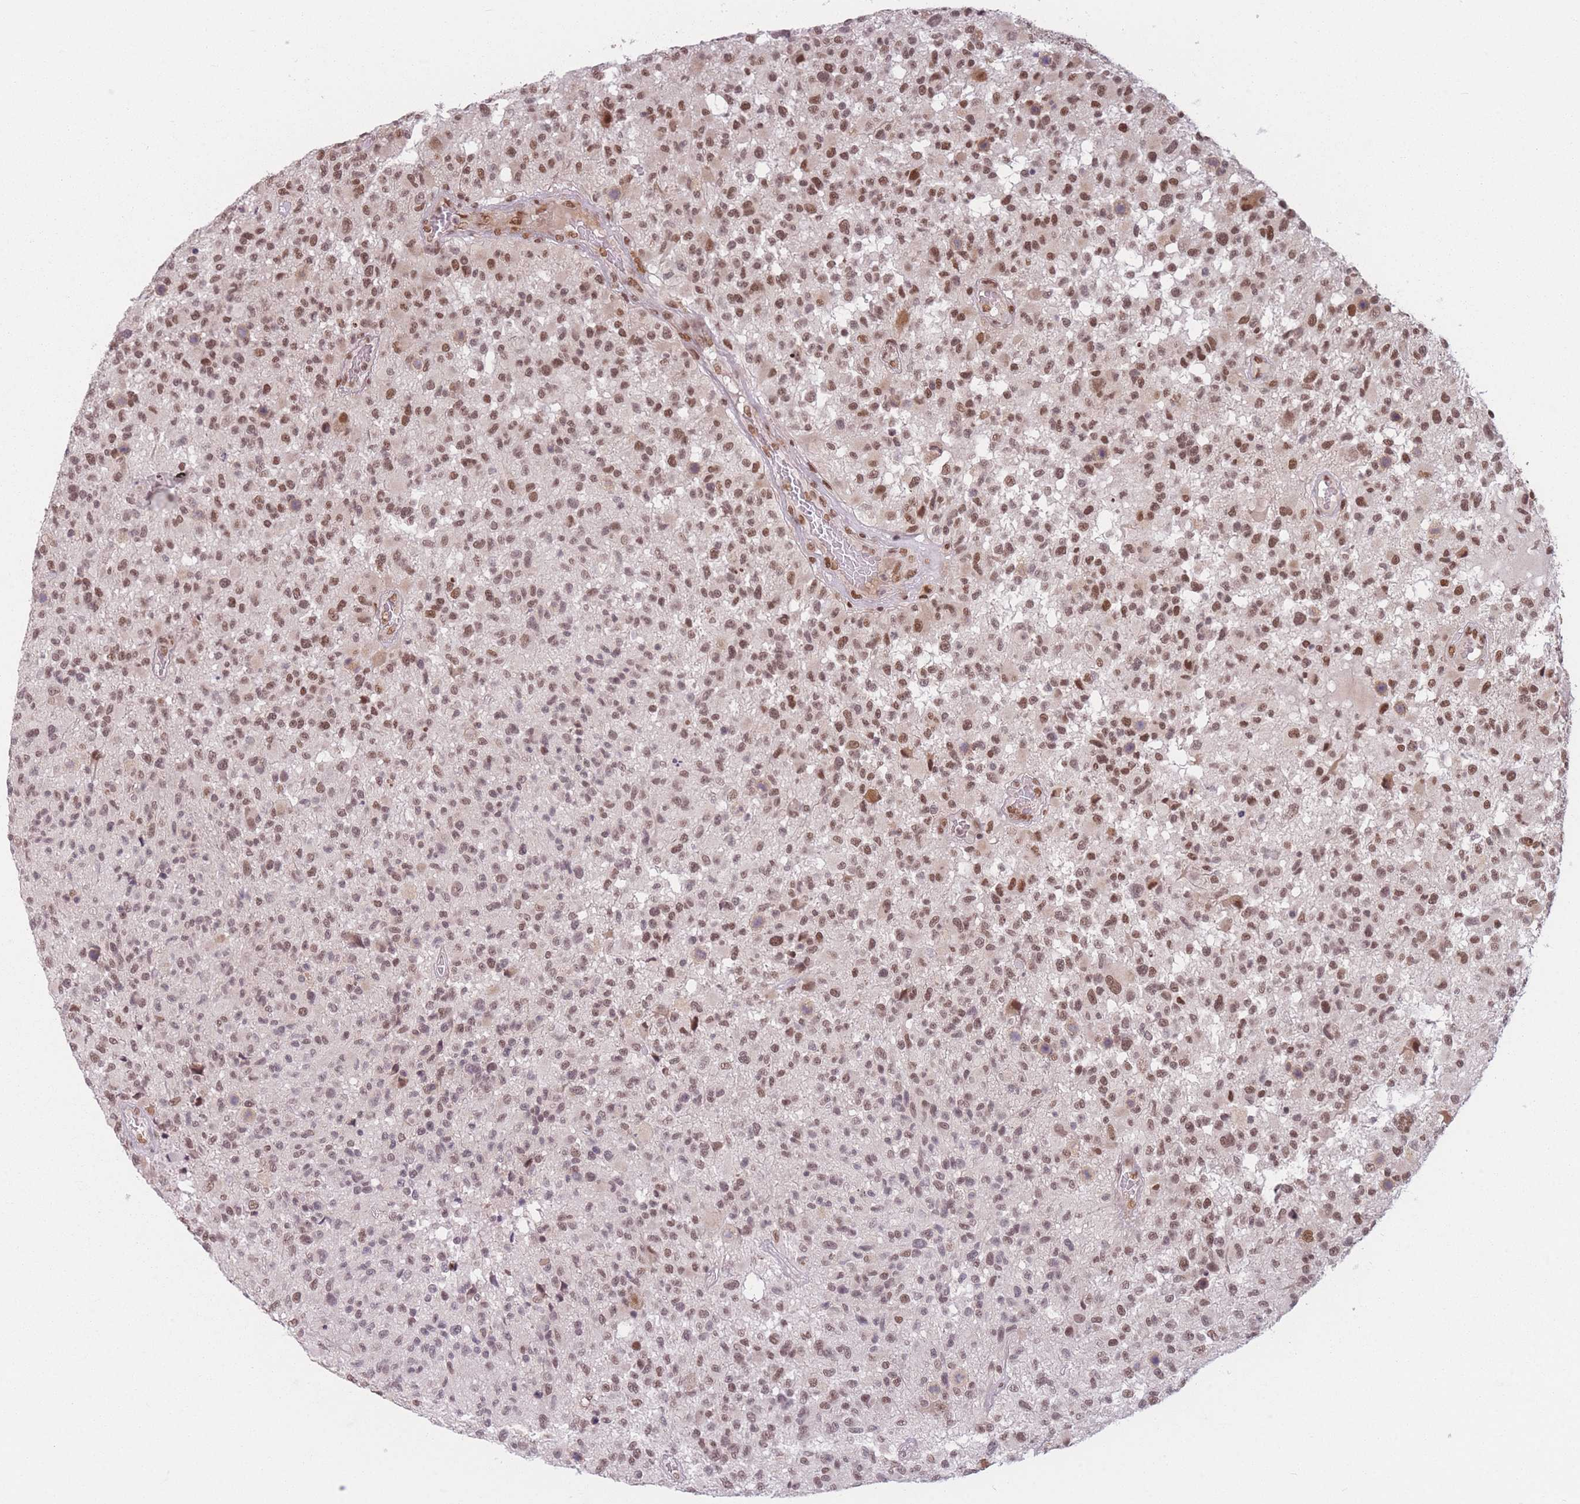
{"staining": {"intensity": "strong", "quantity": ">75%", "location": "nuclear"}, "tissue": "glioma", "cell_type": "Tumor cells", "image_type": "cancer", "snomed": [{"axis": "morphology", "description": "Glioma, malignant, High grade"}, {"axis": "morphology", "description": "Glioblastoma, NOS"}, {"axis": "topography", "description": "Brain"}], "caption": "This photomicrograph displays glioma stained with immunohistochemistry to label a protein in brown. The nuclear of tumor cells show strong positivity for the protein. Nuclei are counter-stained blue.", "gene": "SUPT6H", "patient": {"sex": "male", "age": 60}}